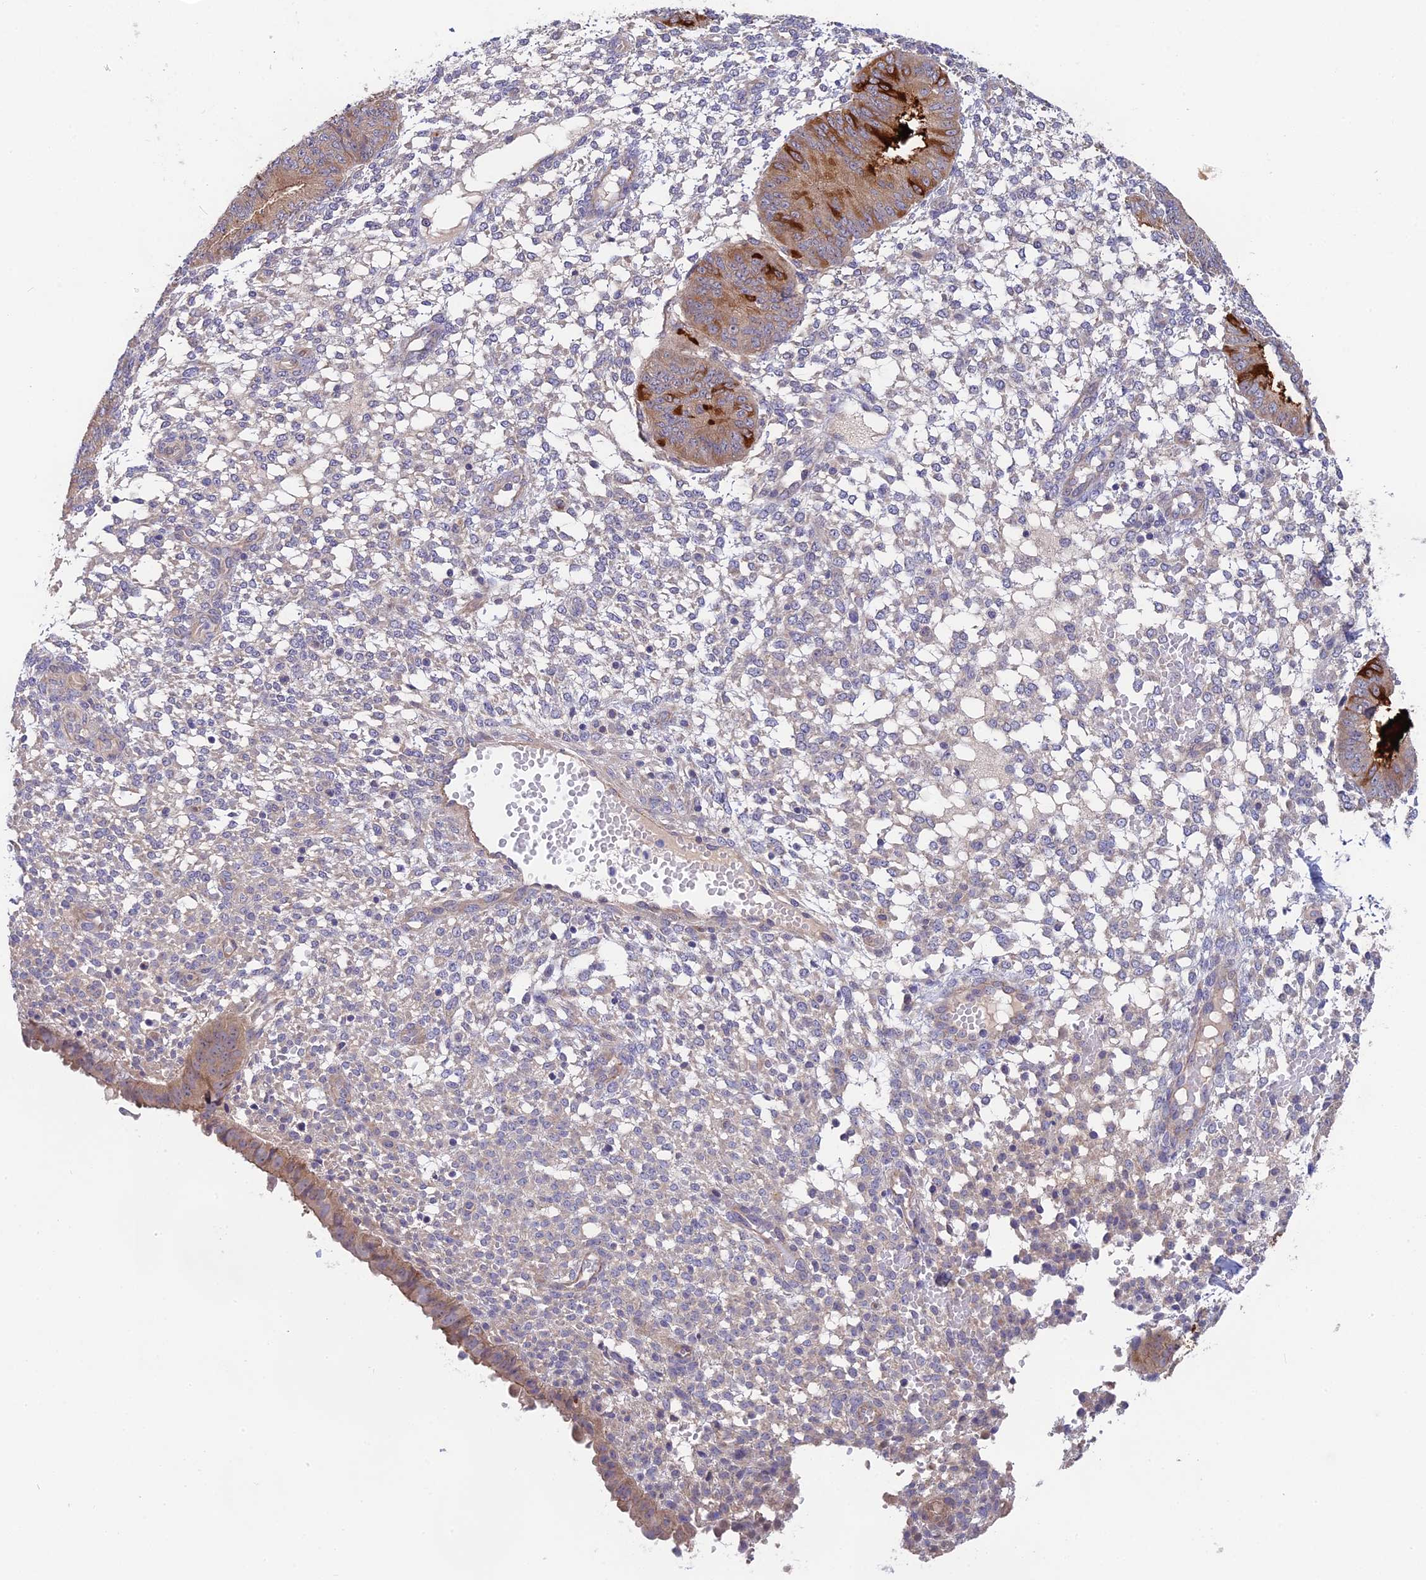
{"staining": {"intensity": "negative", "quantity": "none", "location": "none"}, "tissue": "endometrium", "cell_type": "Cells in endometrial stroma", "image_type": "normal", "snomed": [{"axis": "morphology", "description": "Normal tissue, NOS"}, {"axis": "topography", "description": "Endometrium"}], "caption": "There is no significant staining in cells in endometrial stroma of endometrium. The staining is performed using DAB brown chromogen with nuclei counter-stained in using hematoxylin.", "gene": "TENT4B", "patient": {"sex": "female", "age": 49}}